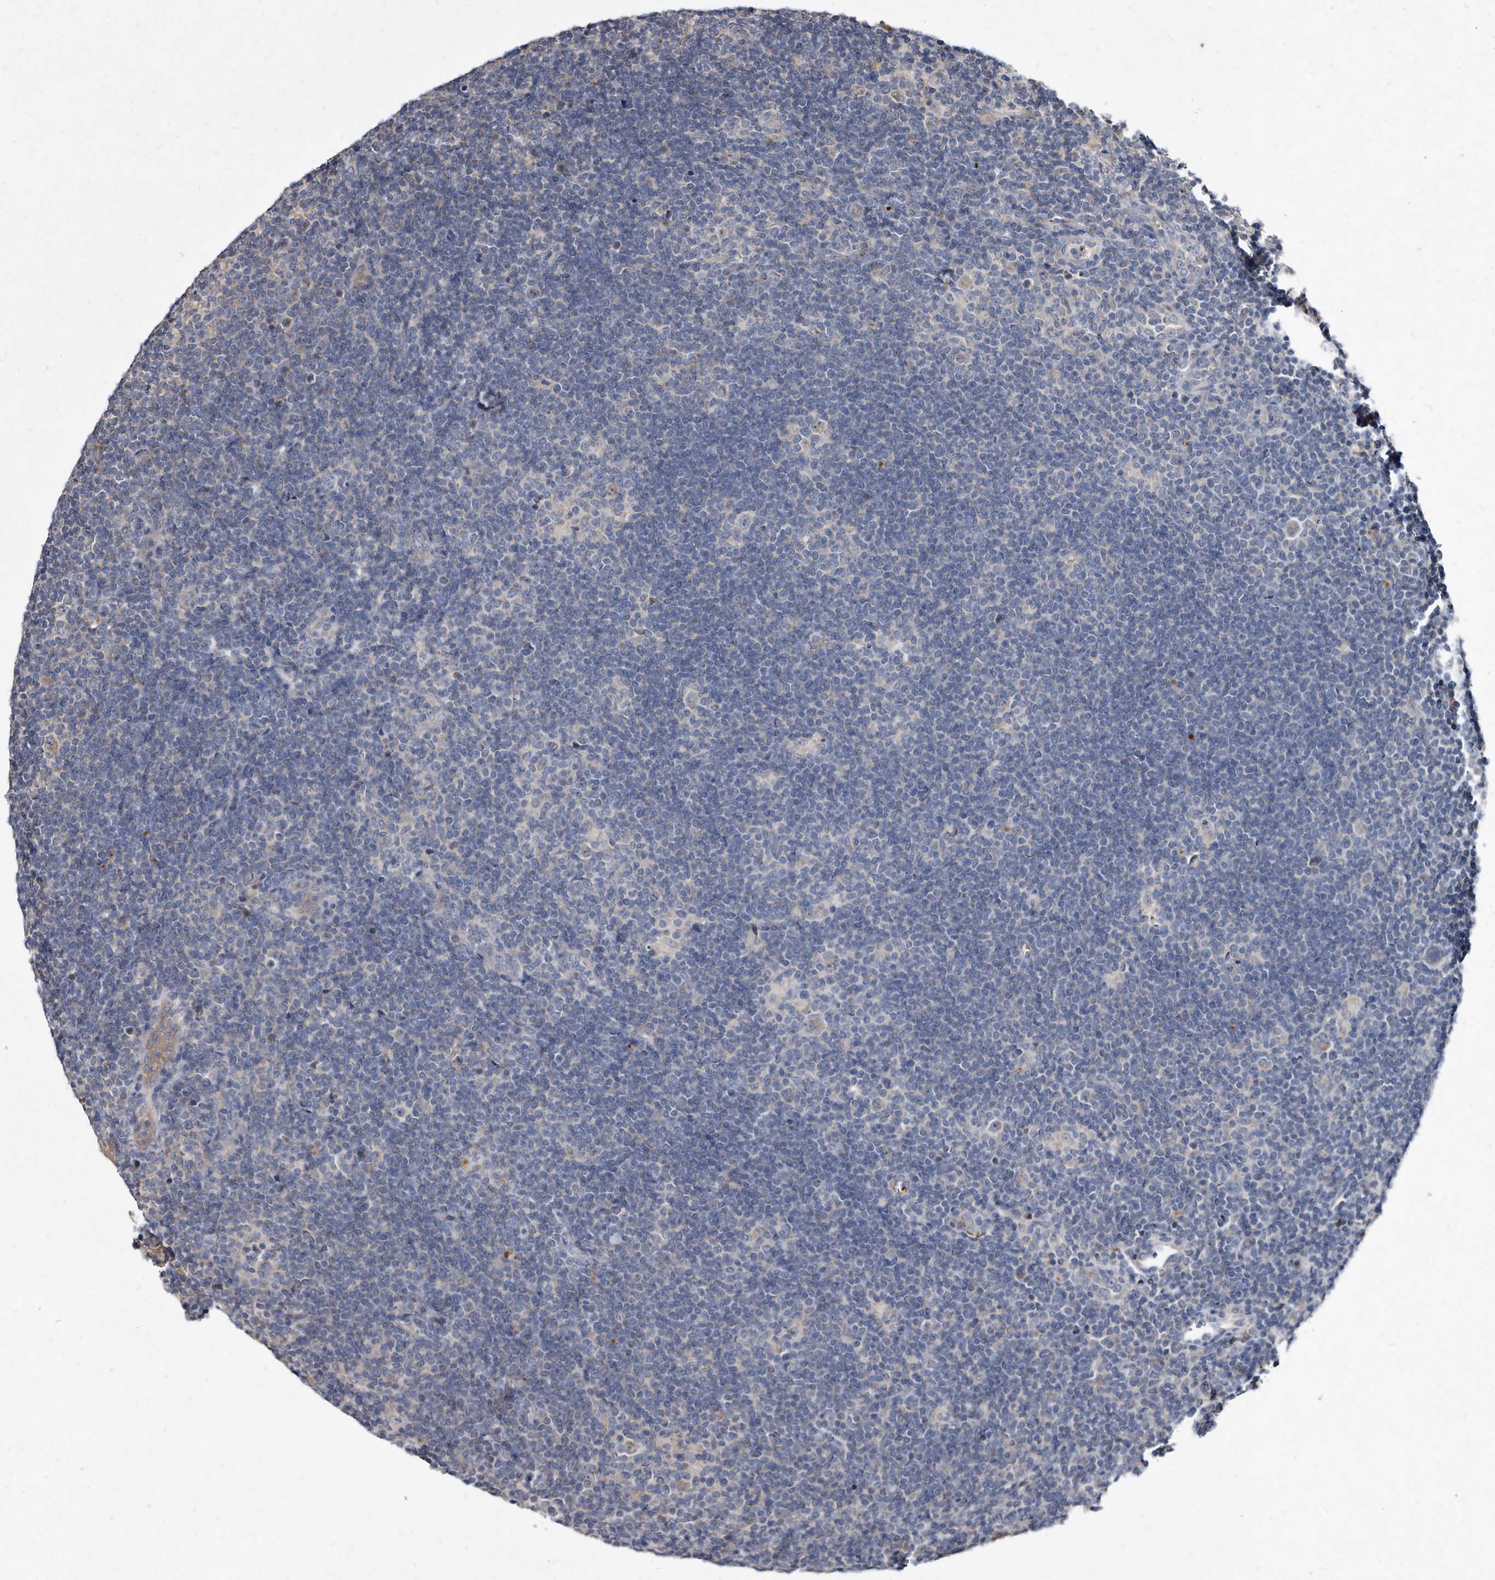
{"staining": {"intensity": "negative", "quantity": "none", "location": "none"}, "tissue": "lymphoma", "cell_type": "Tumor cells", "image_type": "cancer", "snomed": [{"axis": "morphology", "description": "Hodgkin's disease, NOS"}, {"axis": "topography", "description": "Lymph node"}], "caption": "High magnification brightfield microscopy of lymphoma stained with DAB (brown) and counterstained with hematoxylin (blue): tumor cells show no significant expression.", "gene": "YPEL3", "patient": {"sex": "female", "age": 57}}